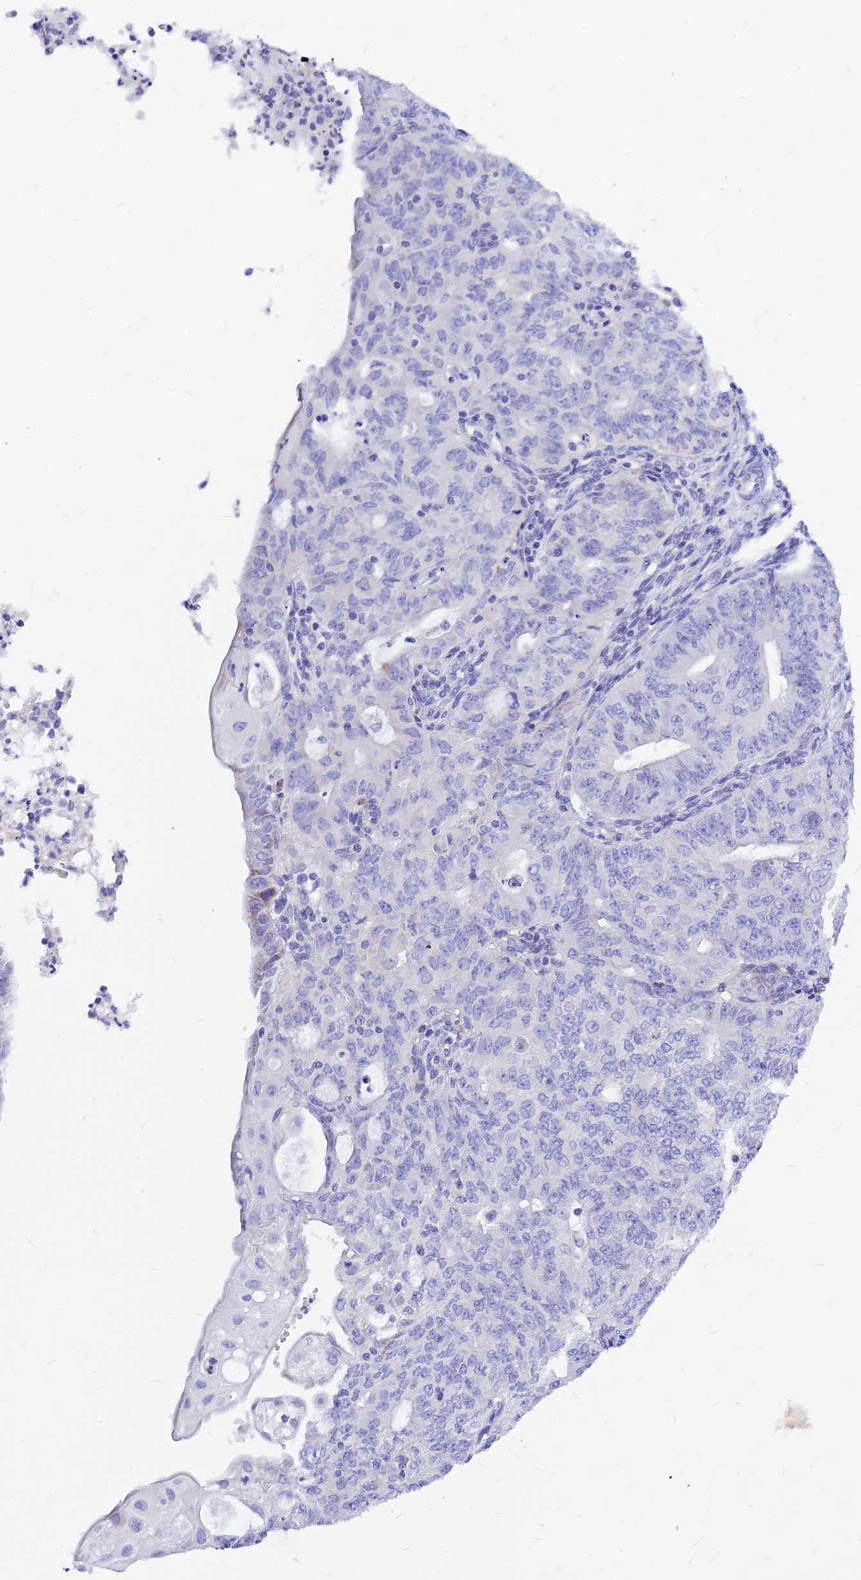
{"staining": {"intensity": "negative", "quantity": "none", "location": "none"}, "tissue": "endometrial cancer", "cell_type": "Tumor cells", "image_type": "cancer", "snomed": [{"axis": "morphology", "description": "Adenocarcinoma, NOS"}, {"axis": "topography", "description": "Endometrium"}], "caption": "The photomicrograph displays no significant expression in tumor cells of endometrial cancer (adenocarcinoma).", "gene": "CNOT6", "patient": {"sex": "female", "age": 32}}